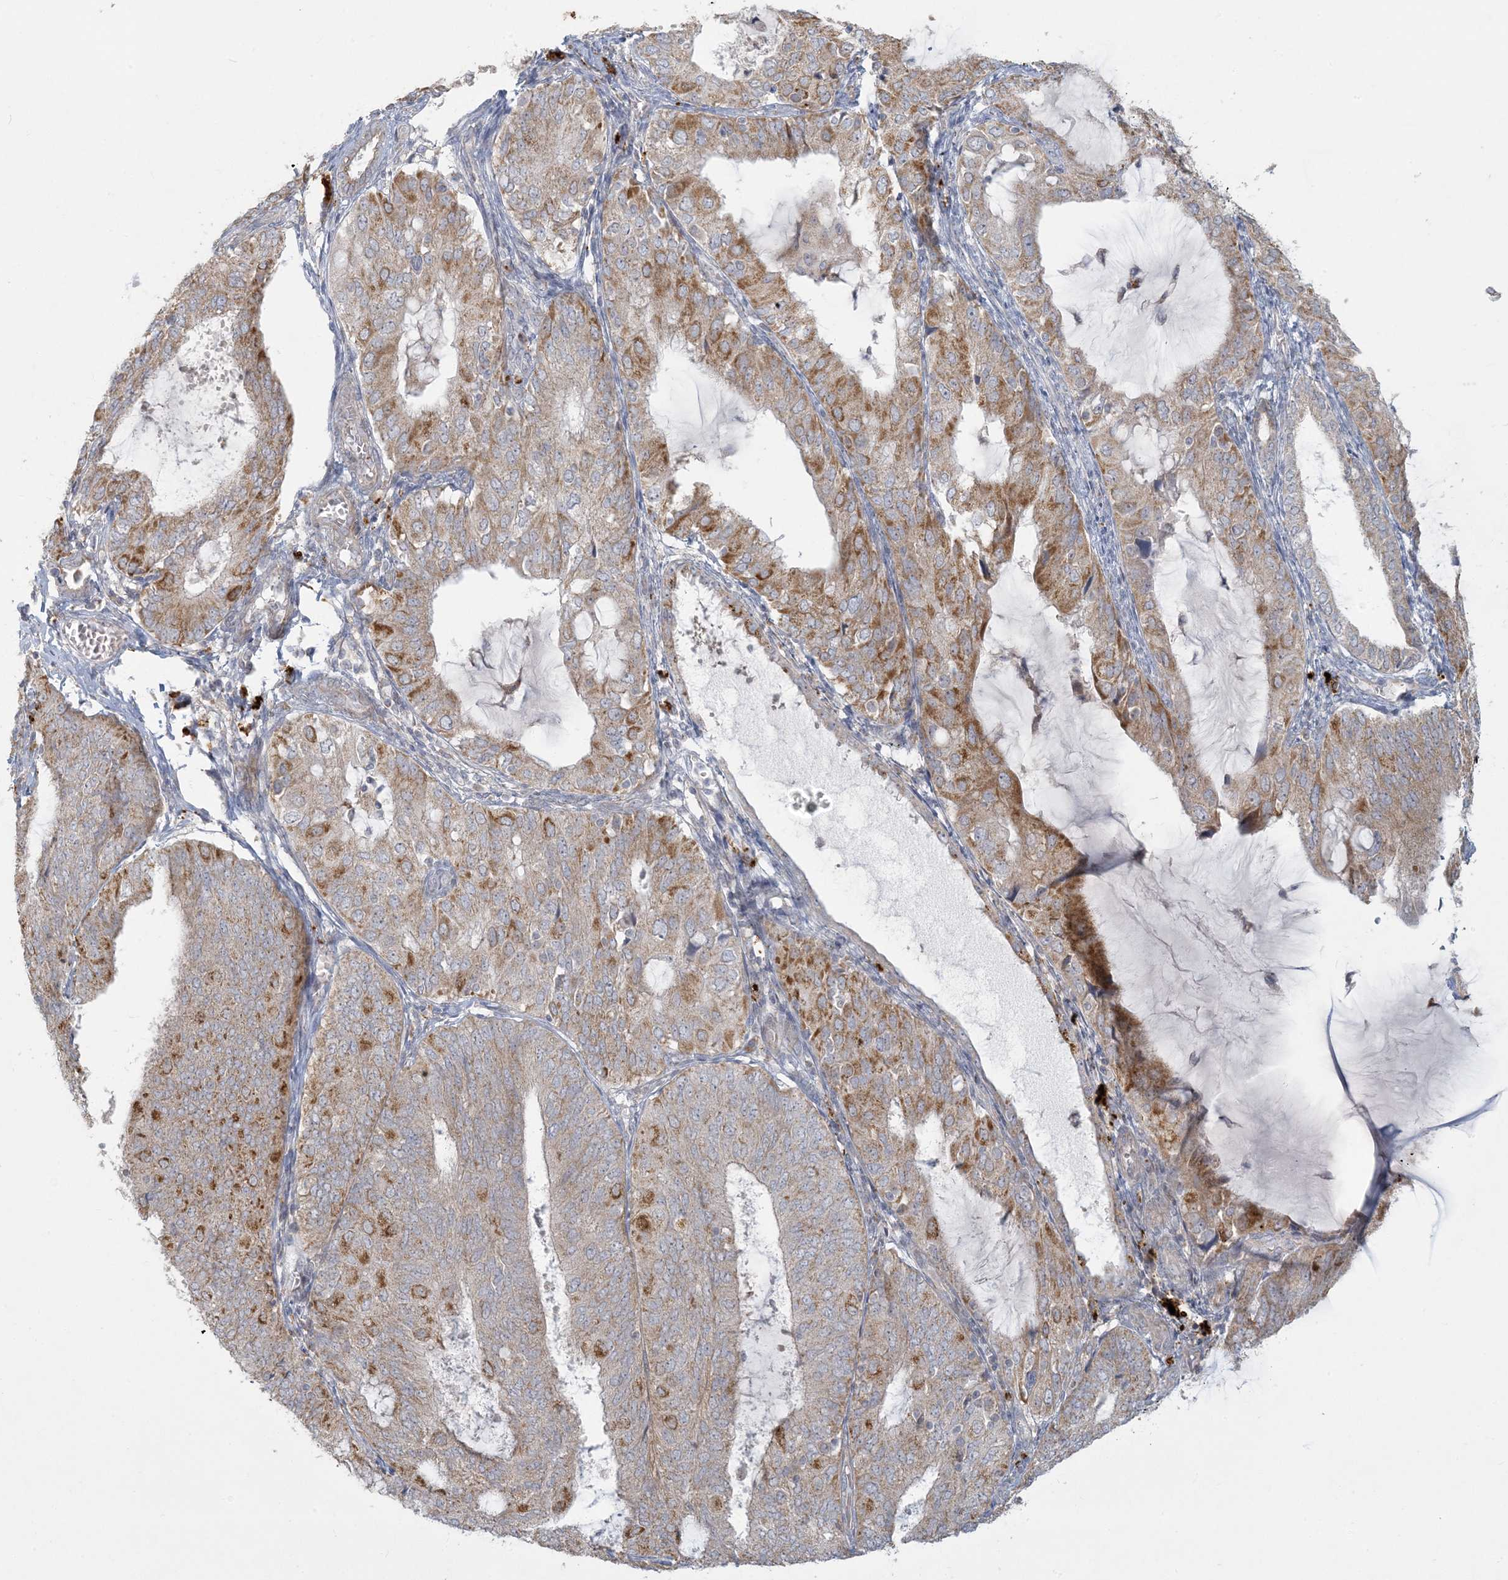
{"staining": {"intensity": "moderate", "quantity": "25%-75%", "location": "cytoplasmic/membranous"}, "tissue": "endometrial cancer", "cell_type": "Tumor cells", "image_type": "cancer", "snomed": [{"axis": "morphology", "description": "Adenocarcinoma, NOS"}, {"axis": "topography", "description": "Endometrium"}], "caption": "High-power microscopy captured an IHC photomicrograph of adenocarcinoma (endometrial), revealing moderate cytoplasmic/membranous positivity in approximately 25%-75% of tumor cells.", "gene": "MCAT", "patient": {"sex": "female", "age": 81}}